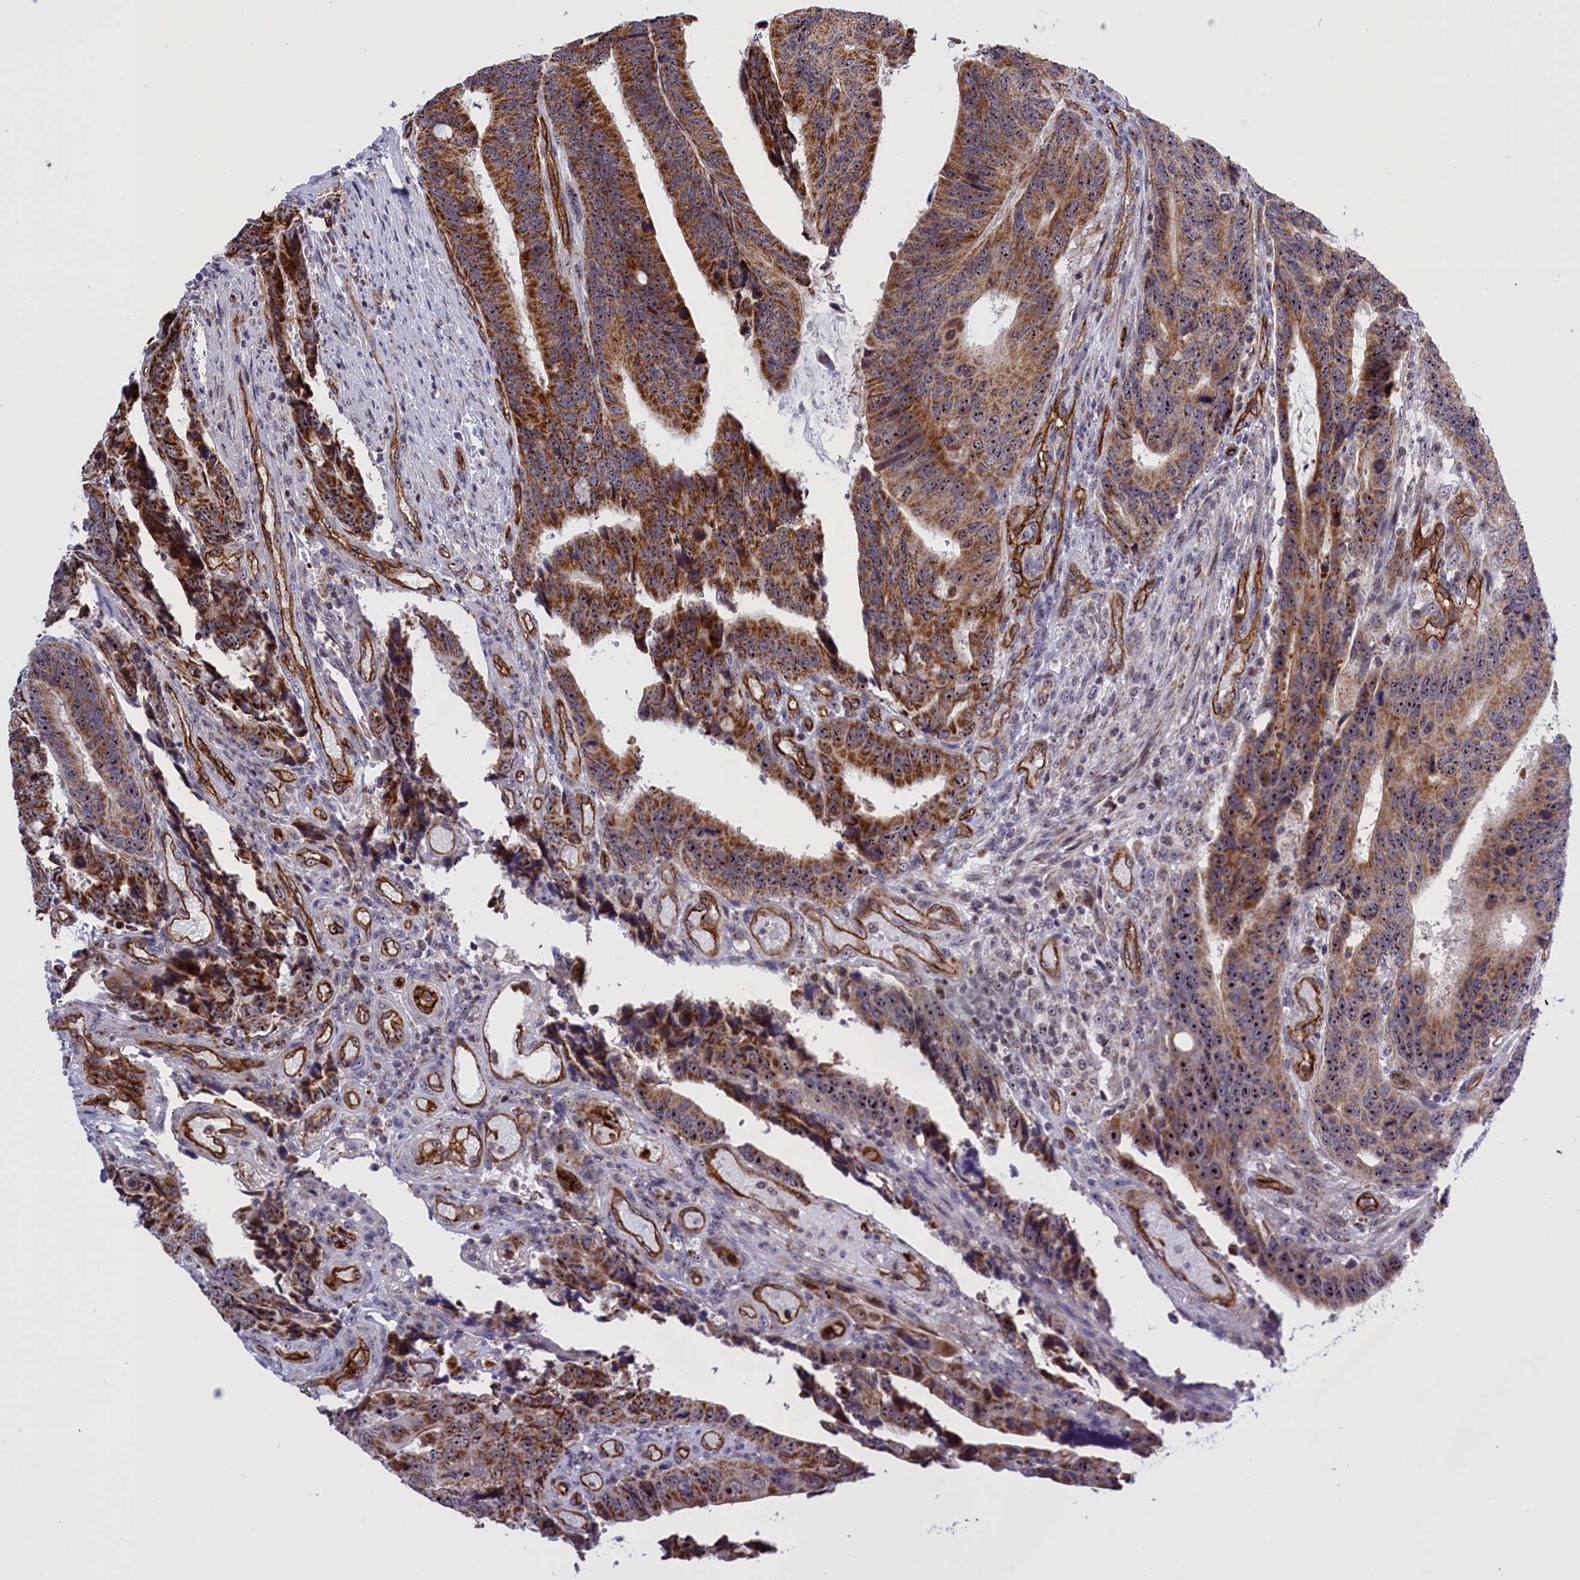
{"staining": {"intensity": "moderate", "quantity": ">75%", "location": "cytoplasmic/membranous,nuclear"}, "tissue": "colorectal cancer", "cell_type": "Tumor cells", "image_type": "cancer", "snomed": [{"axis": "morphology", "description": "Adenocarcinoma, NOS"}, {"axis": "topography", "description": "Colon"}], "caption": "Immunohistochemistry (DAB) staining of adenocarcinoma (colorectal) exhibits moderate cytoplasmic/membranous and nuclear protein expression in about >75% of tumor cells. Using DAB (brown) and hematoxylin (blue) stains, captured at high magnification using brightfield microscopy.", "gene": "MPND", "patient": {"sex": "male", "age": 87}}